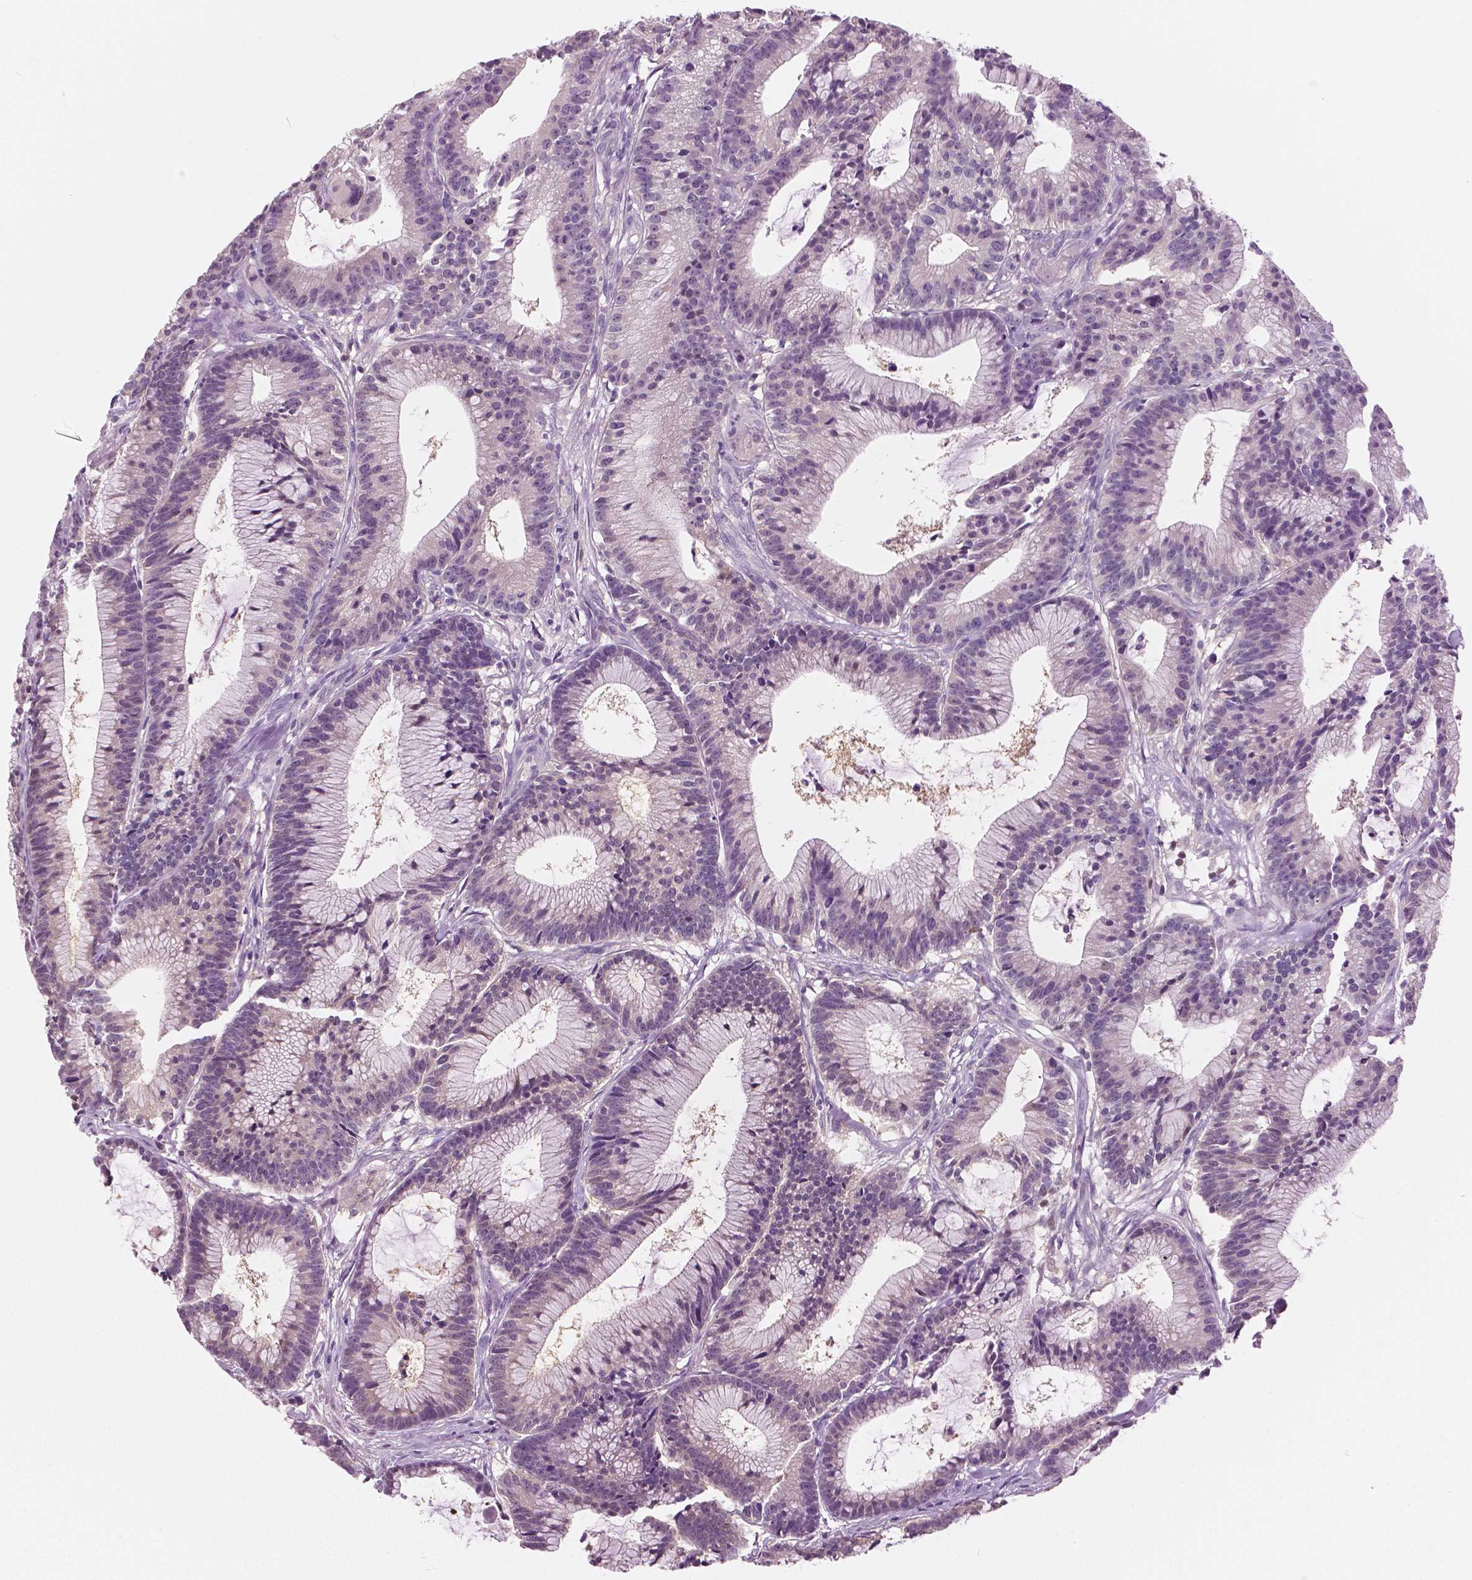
{"staining": {"intensity": "negative", "quantity": "none", "location": "none"}, "tissue": "colorectal cancer", "cell_type": "Tumor cells", "image_type": "cancer", "snomed": [{"axis": "morphology", "description": "Adenocarcinoma, NOS"}, {"axis": "topography", "description": "Colon"}], "caption": "Immunohistochemistry (IHC) of adenocarcinoma (colorectal) shows no positivity in tumor cells. Brightfield microscopy of IHC stained with DAB (3,3'-diaminobenzidine) (brown) and hematoxylin (blue), captured at high magnification.", "gene": "GALM", "patient": {"sex": "female", "age": 78}}